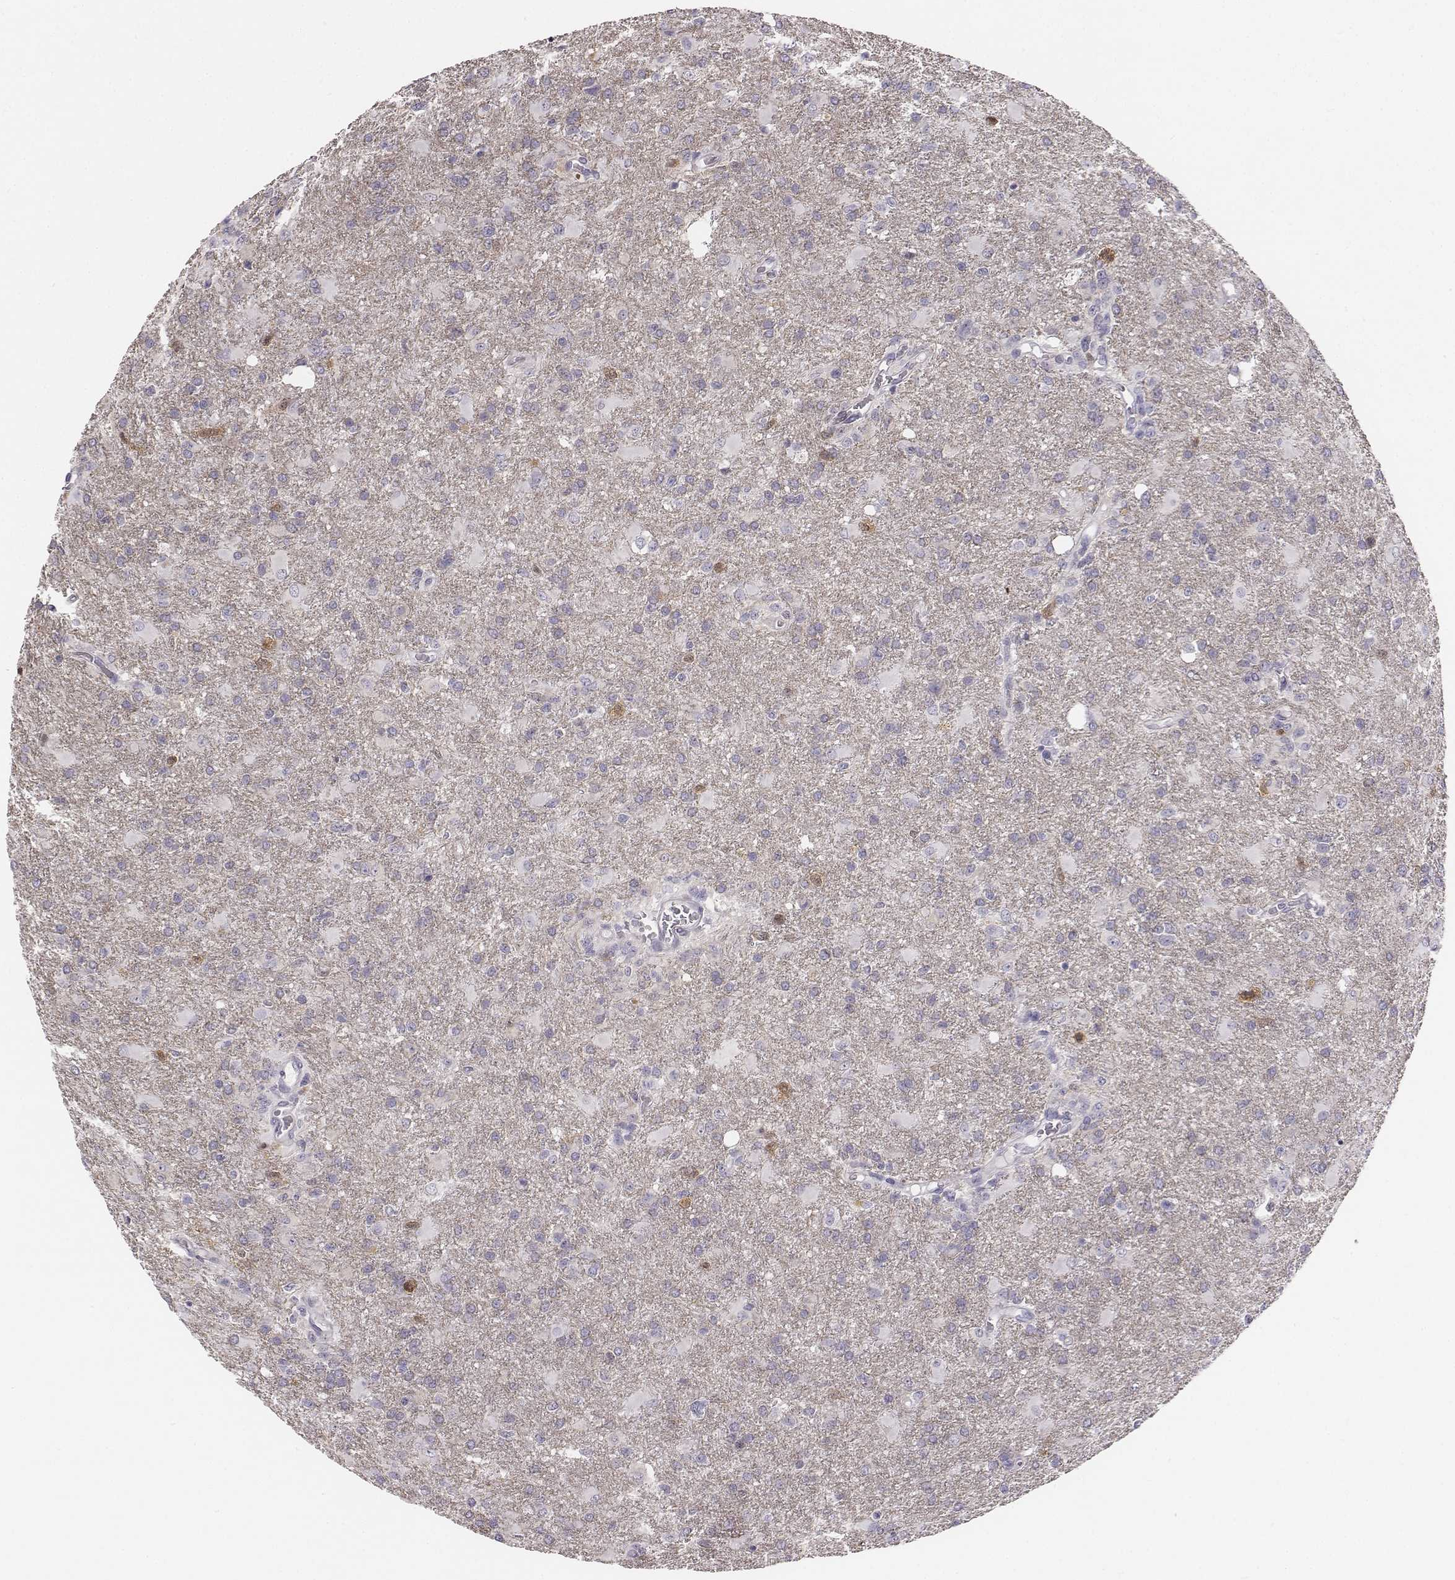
{"staining": {"intensity": "negative", "quantity": "none", "location": "none"}, "tissue": "glioma", "cell_type": "Tumor cells", "image_type": "cancer", "snomed": [{"axis": "morphology", "description": "Glioma, malignant, High grade"}, {"axis": "topography", "description": "Brain"}], "caption": "Immunohistochemistry of human glioma demonstrates no positivity in tumor cells. (Stains: DAB immunohistochemistry with hematoxylin counter stain, Microscopy: brightfield microscopy at high magnification).", "gene": "PBK", "patient": {"sex": "male", "age": 68}}